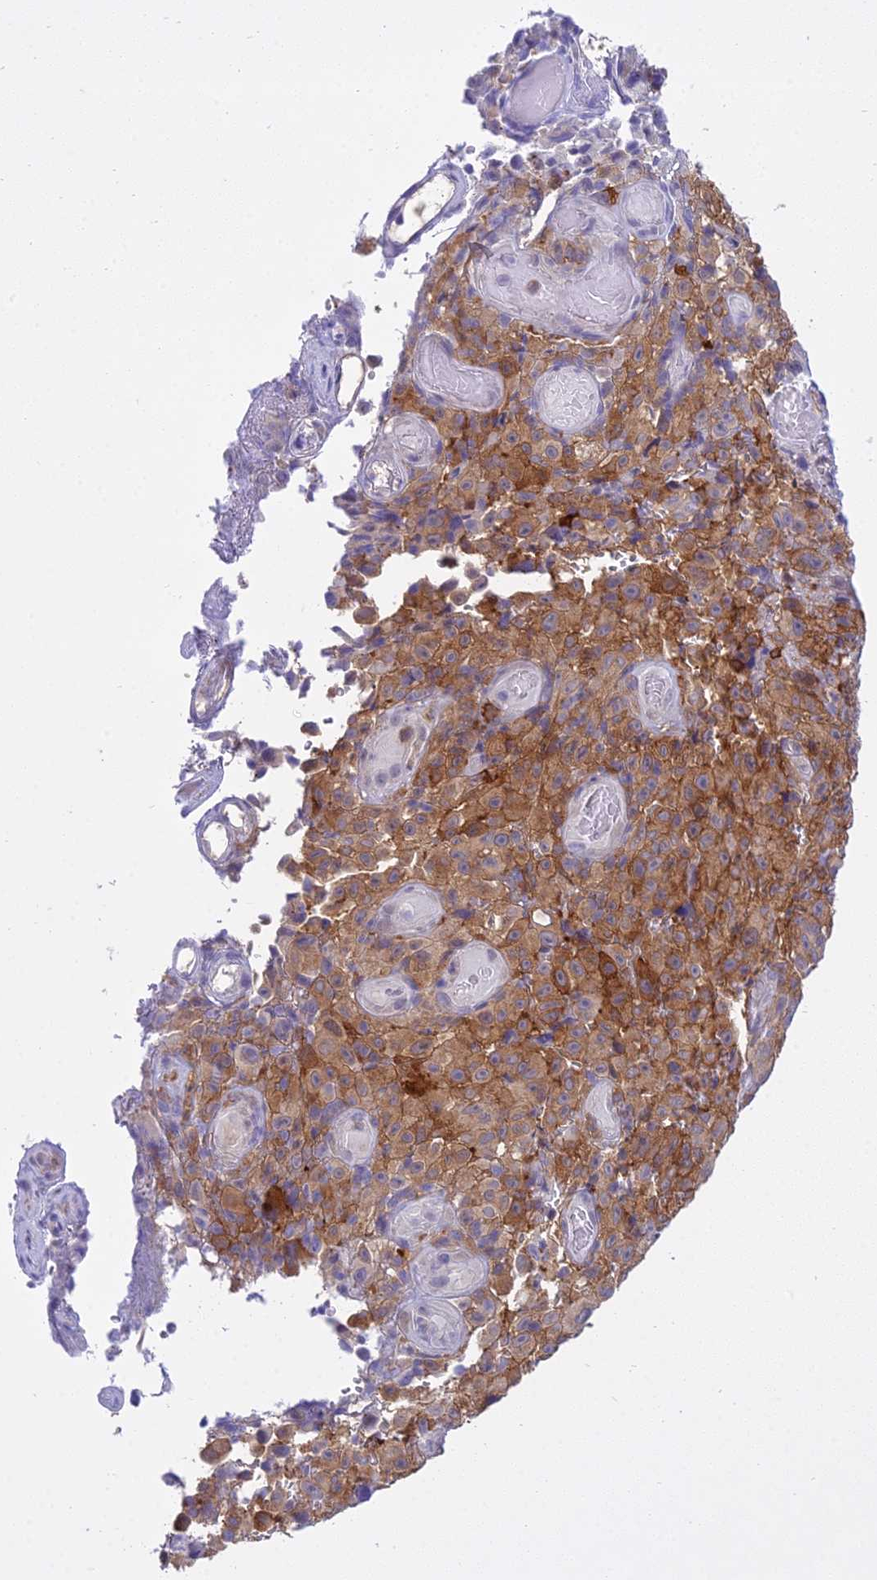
{"staining": {"intensity": "moderate", "quantity": ">75%", "location": "cytoplasmic/membranous"}, "tissue": "melanoma", "cell_type": "Tumor cells", "image_type": "cancer", "snomed": [{"axis": "morphology", "description": "Malignant melanoma, NOS"}, {"axis": "topography", "description": "Skin"}], "caption": "Human melanoma stained with a protein marker exhibits moderate staining in tumor cells.", "gene": "UBE2G1", "patient": {"sex": "female", "age": 82}}